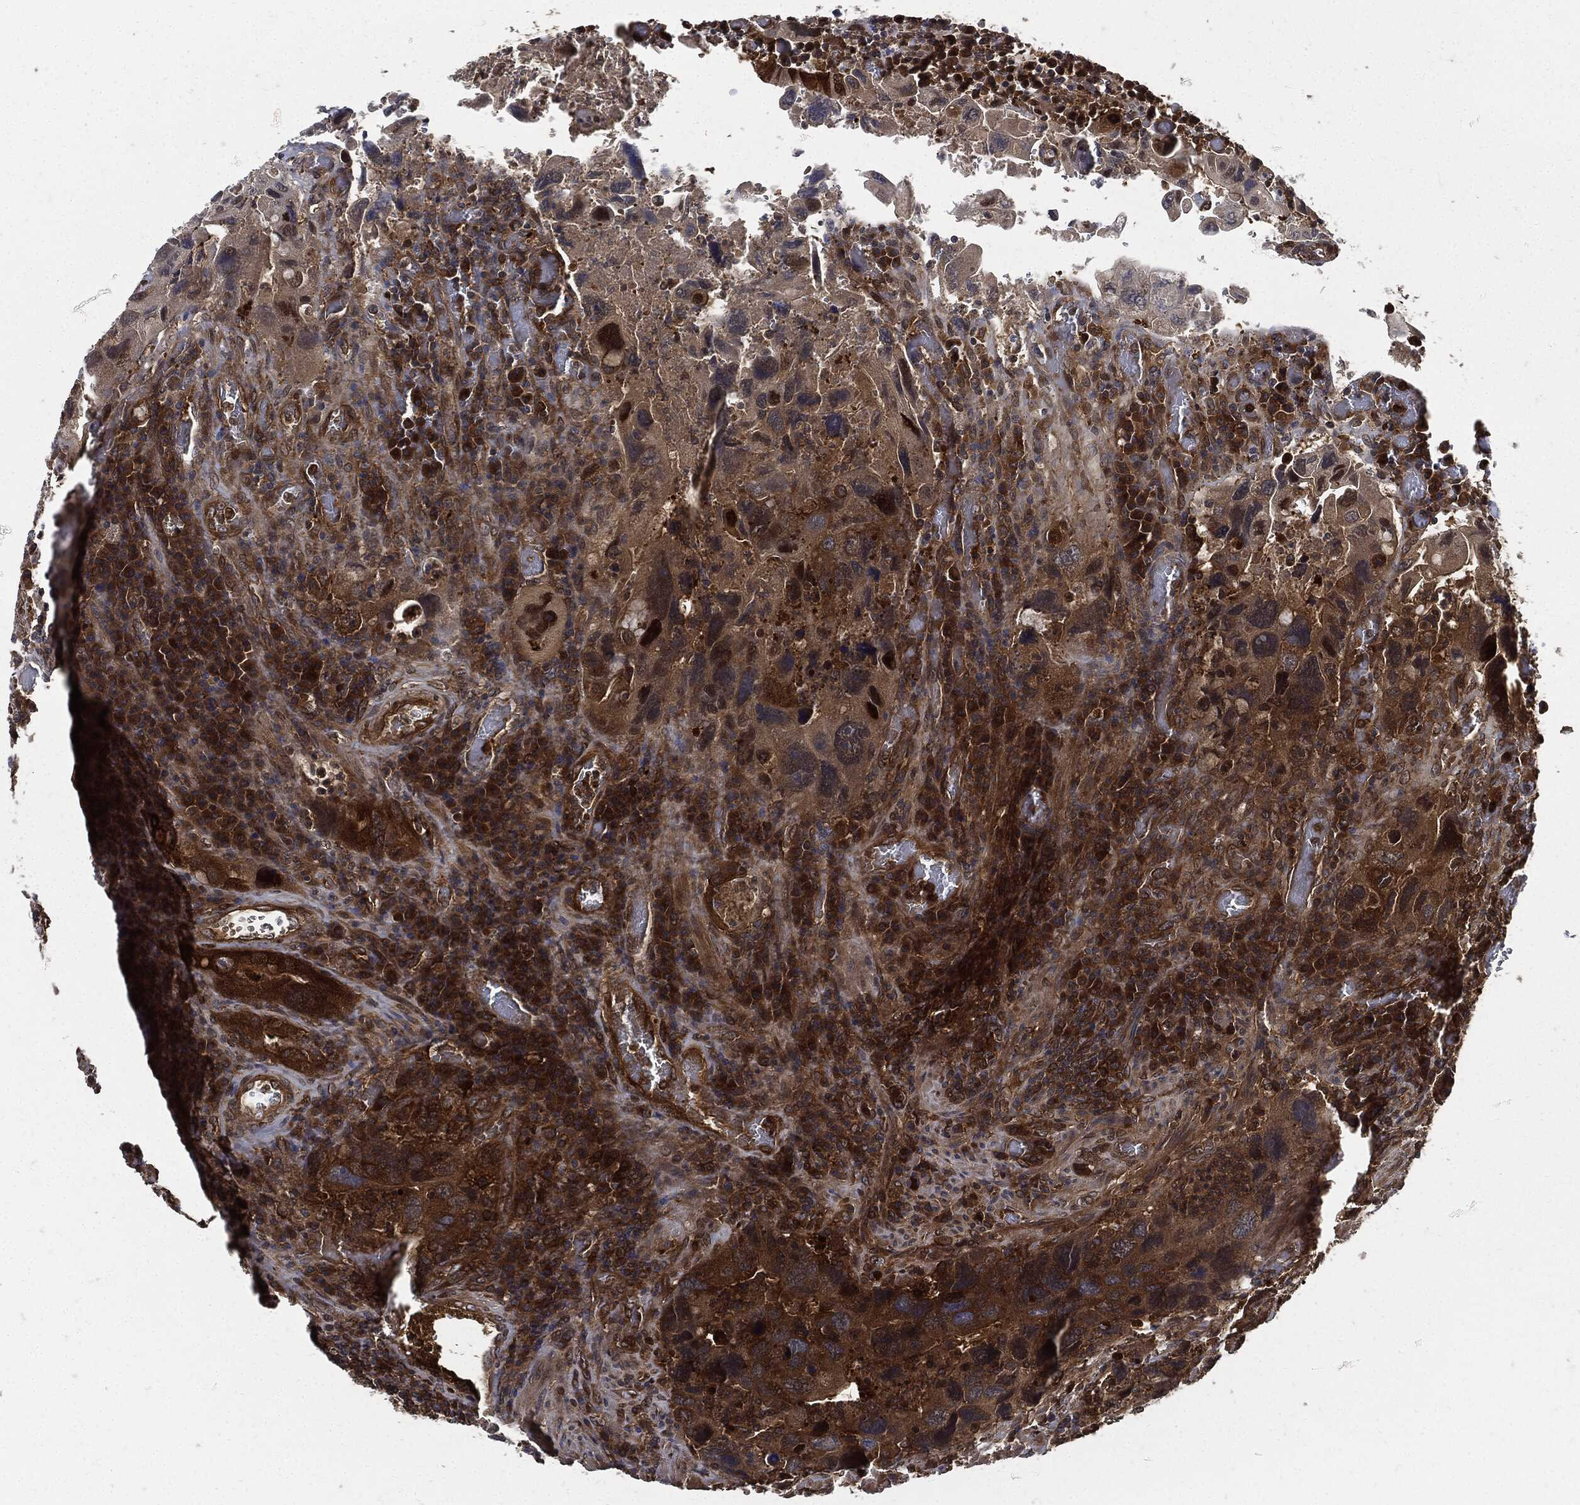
{"staining": {"intensity": "strong", "quantity": ">75%", "location": "cytoplasmic/membranous"}, "tissue": "colorectal cancer", "cell_type": "Tumor cells", "image_type": "cancer", "snomed": [{"axis": "morphology", "description": "Adenocarcinoma, NOS"}, {"axis": "topography", "description": "Rectum"}], "caption": "The photomicrograph exhibits staining of colorectal cancer, revealing strong cytoplasmic/membranous protein staining (brown color) within tumor cells. The protein is shown in brown color, while the nuclei are stained blue.", "gene": "XPNPEP1", "patient": {"sex": "male", "age": 62}}